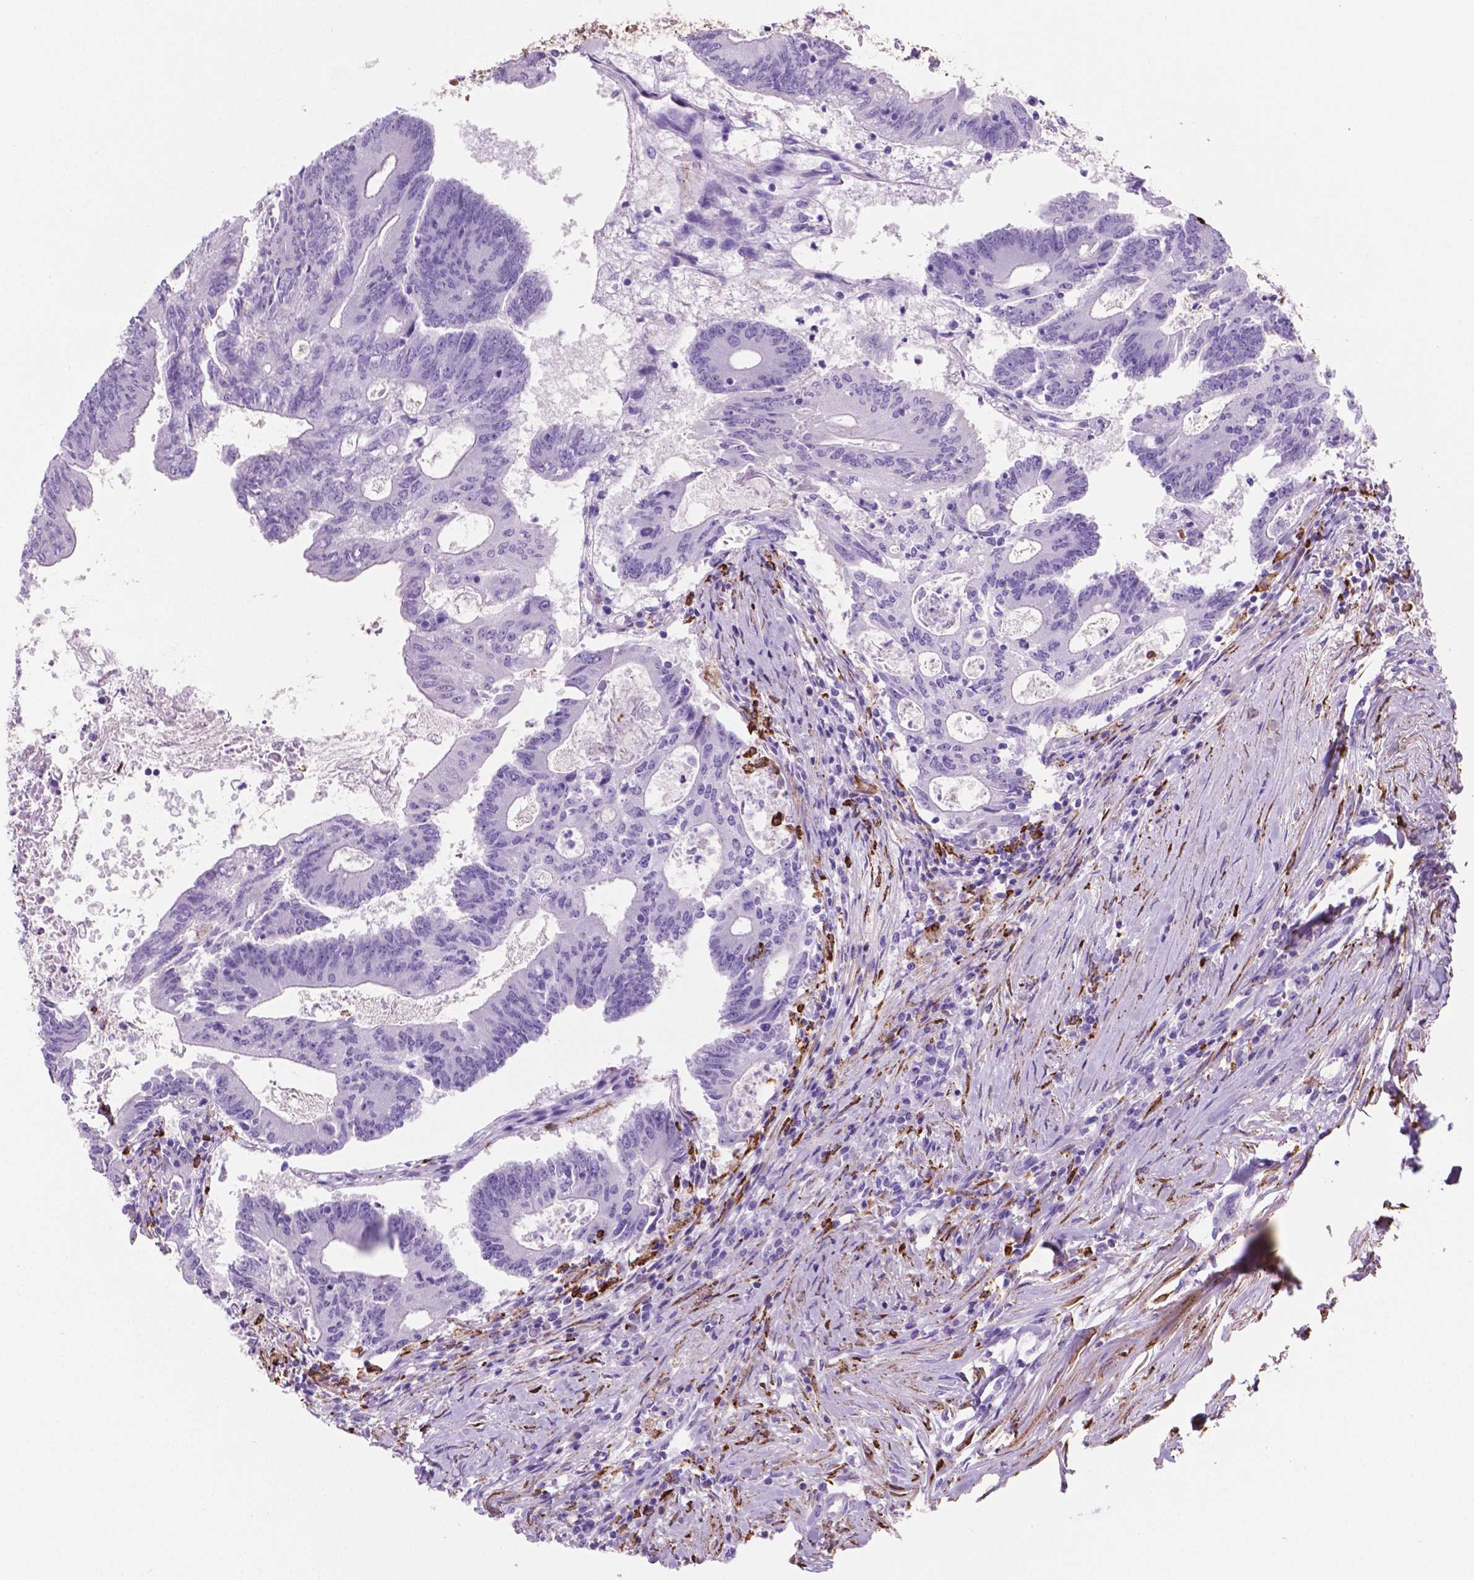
{"staining": {"intensity": "negative", "quantity": "none", "location": "none"}, "tissue": "colorectal cancer", "cell_type": "Tumor cells", "image_type": "cancer", "snomed": [{"axis": "morphology", "description": "Adenocarcinoma, NOS"}, {"axis": "topography", "description": "Colon"}], "caption": "Tumor cells show no significant protein staining in colorectal cancer (adenocarcinoma). Brightfield microscopy of immunohistochemistry (IHC) stained with DAB (brown) and hematoxylin (blue), captured at high magnification.", "gene": "MACF1", "patient": {"sex": "female", "age": 70}}